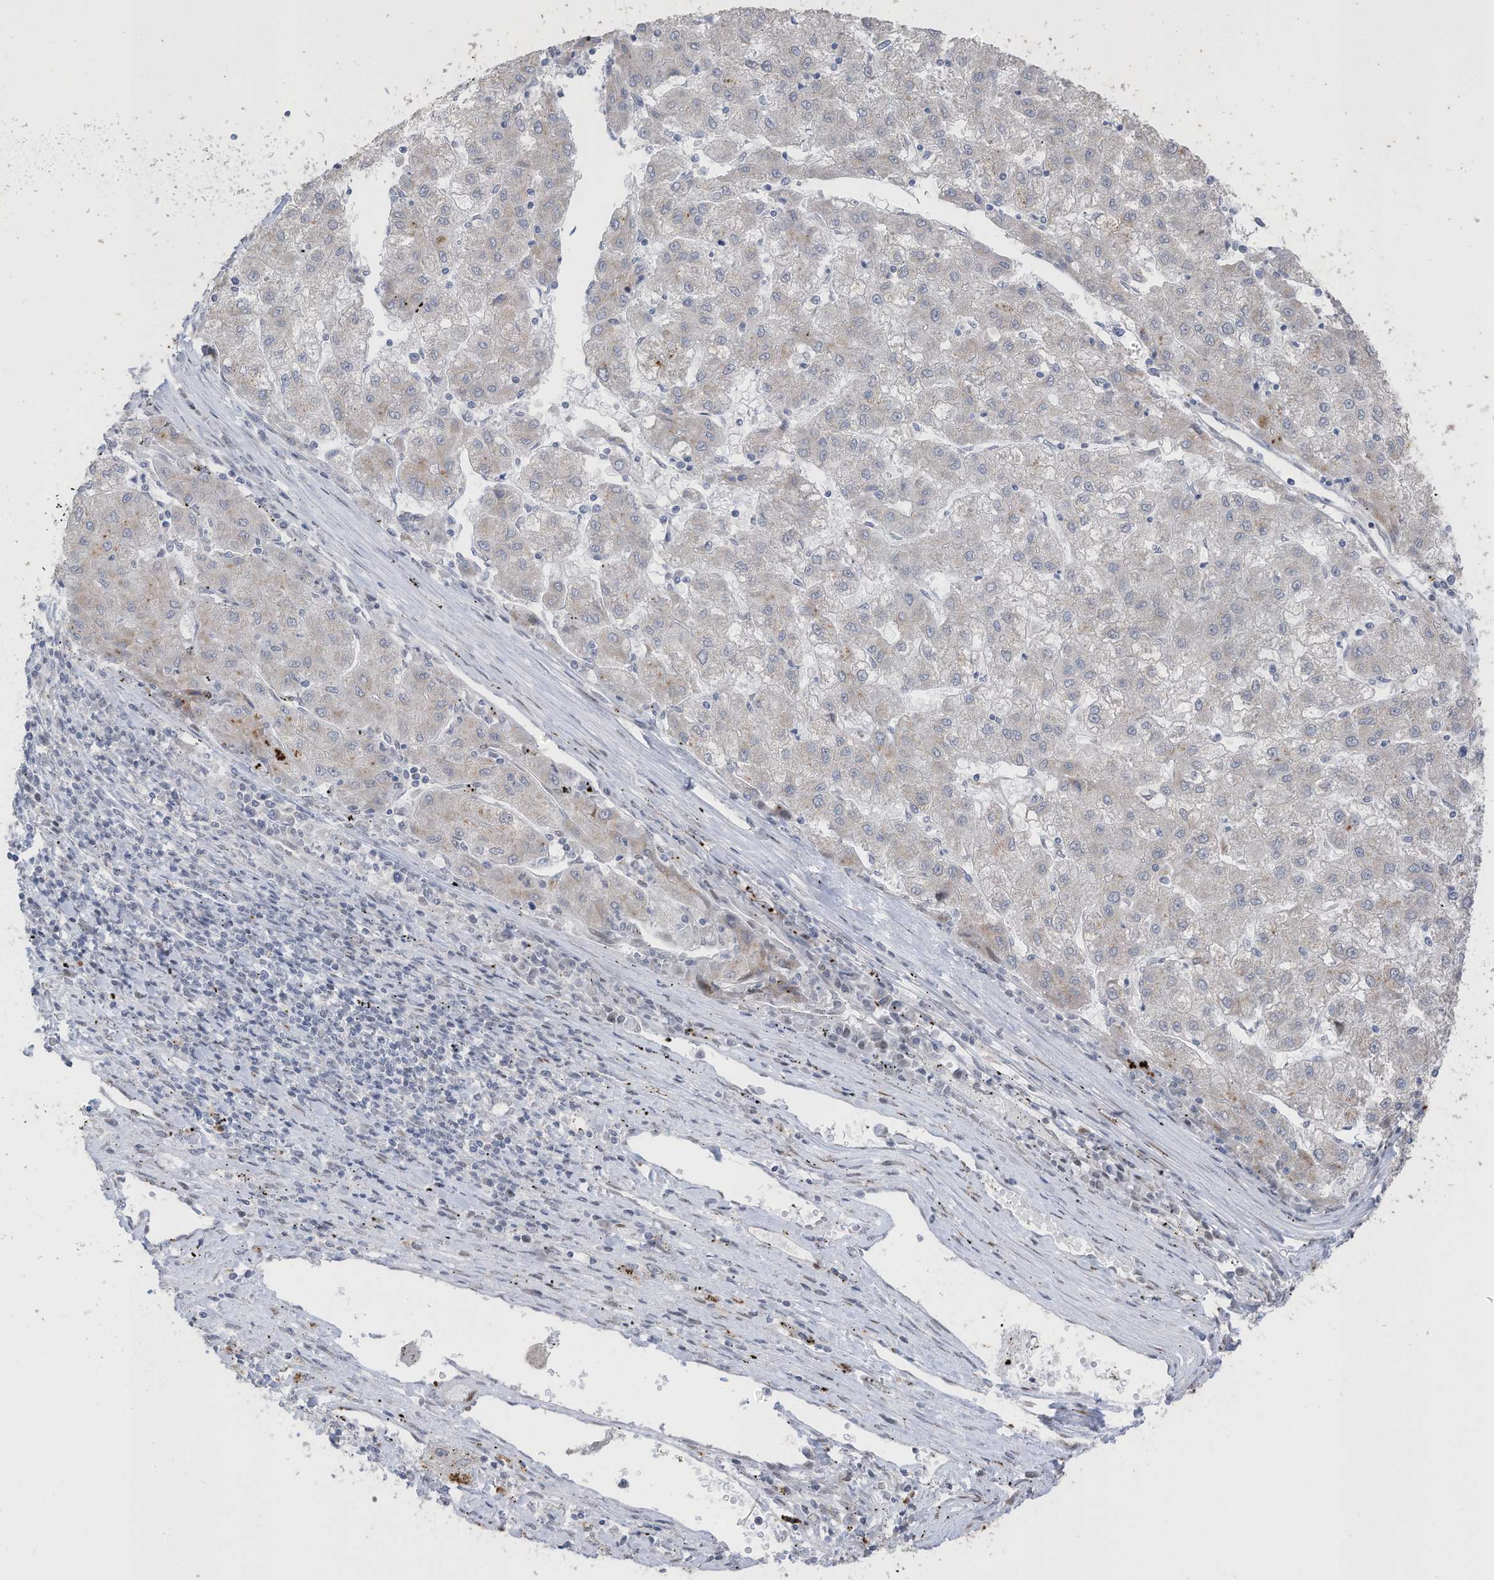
{"staining": {"intensity": "negative", "quantity": "none", "location": "none"}, "tissue": "liver cancer", "cell_type": "Tumor cells", "image_type": "cancer", "snomed": [{"axis": "morphology", "description": "Carcinoma, Hepatocellular, NOS"}, {"axis": "topography", "description": "Liver"}], "caption": "A high-resolution photomicrograph shows immunohistochemistry (IHC) staining of liver hepatocellular carcinoma, which displays no significant staining in tumor cells.", "gene": "RABL3", "patient": {"sex": "male", "age": 72}}